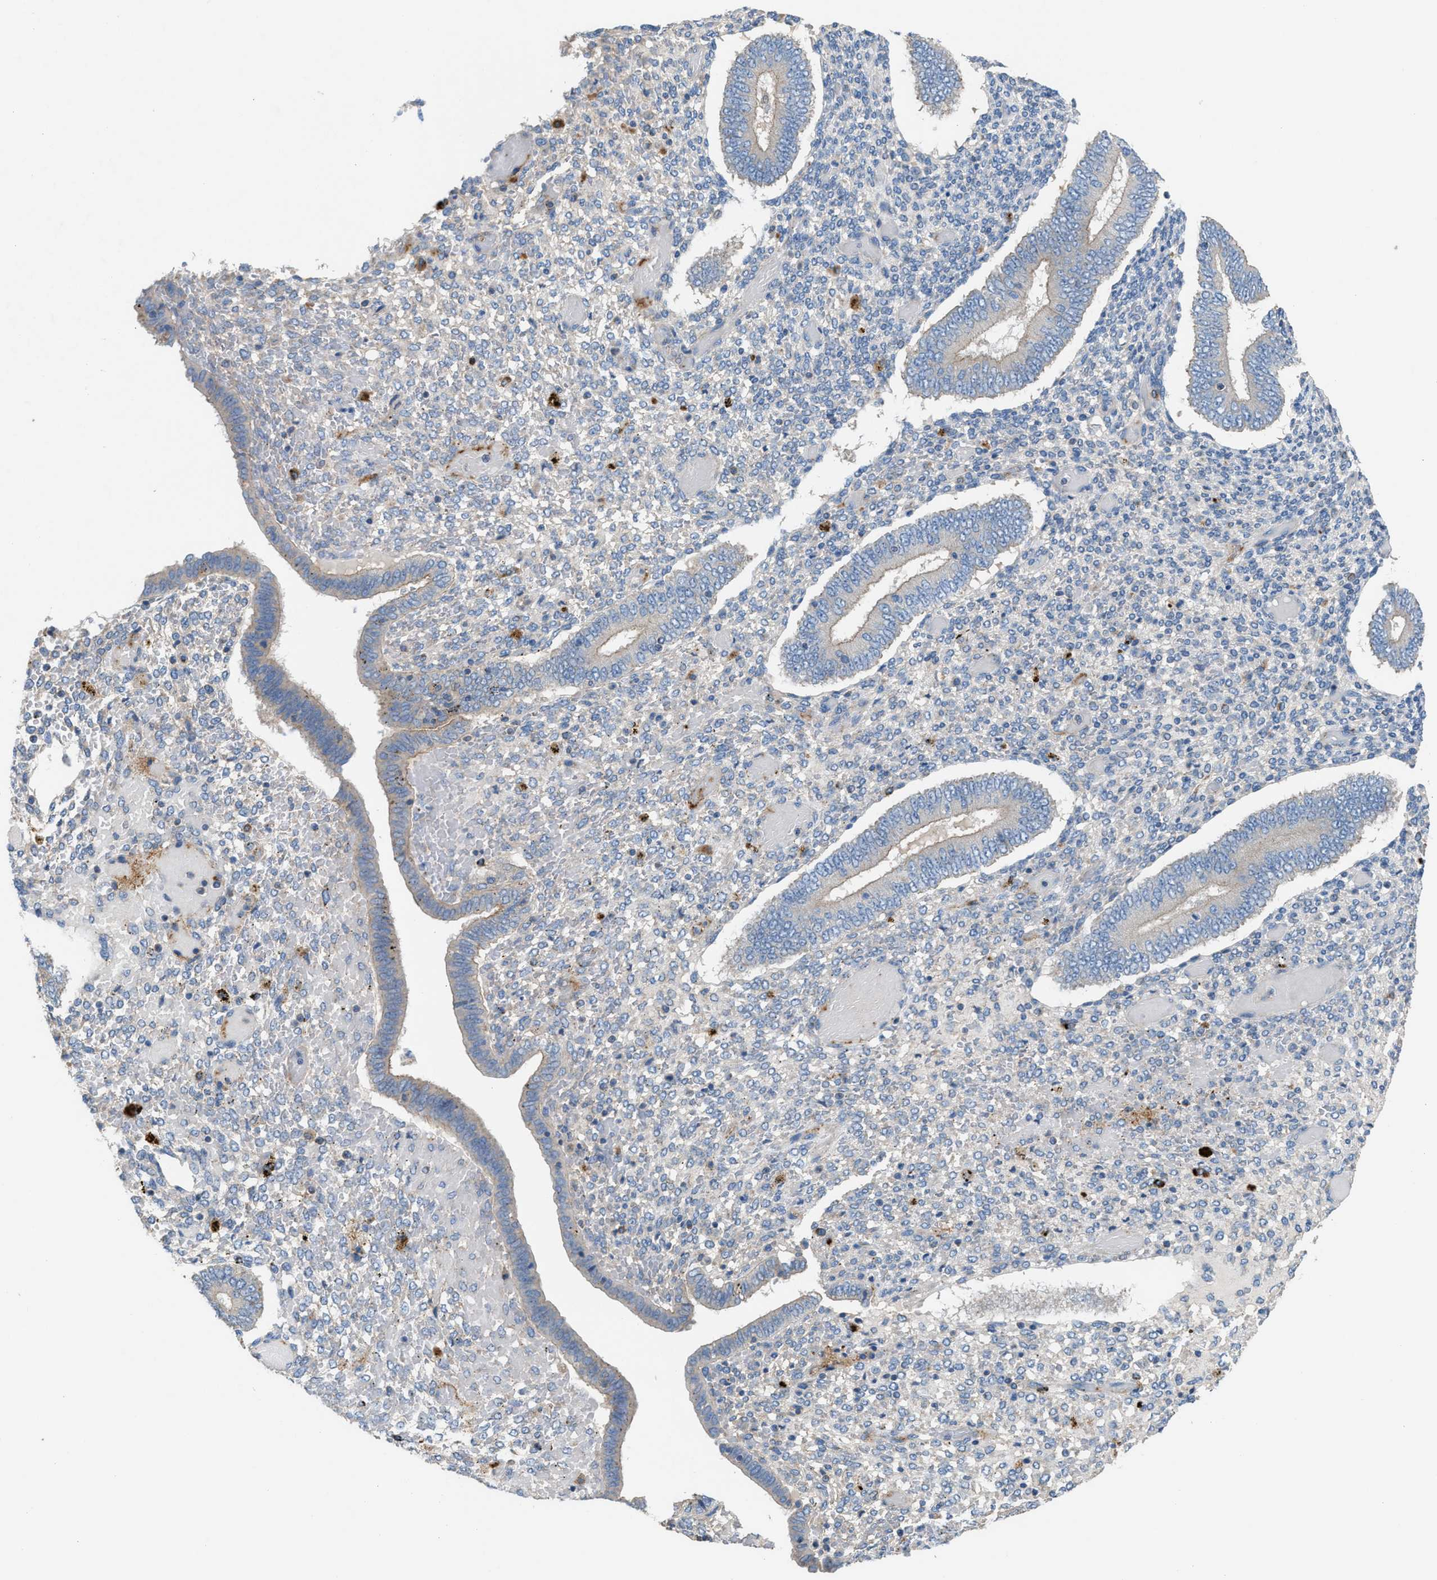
{"staining": {"intensity": "negative", "quantity": "none", "location": "none"}, "tissue": "endometrium", "cell_type": "Cells in endometrial stroma", "image_type": "normal", "snomed": [{"axis": "morphology", "description": "Normal tissue, NOS"}, {"axis": "topography", "description": "Endometrium"}], "caption": "A high-resolution histopathology image shows immunohistochemistry staining of benign endometrium, which reveals no significant staining in cells in endometrial stroma. (DAB immunohistochemistry with hematoxylin counter stain).", "gene": "AOAH", "patient": {"sex": "female", "age": 42}}